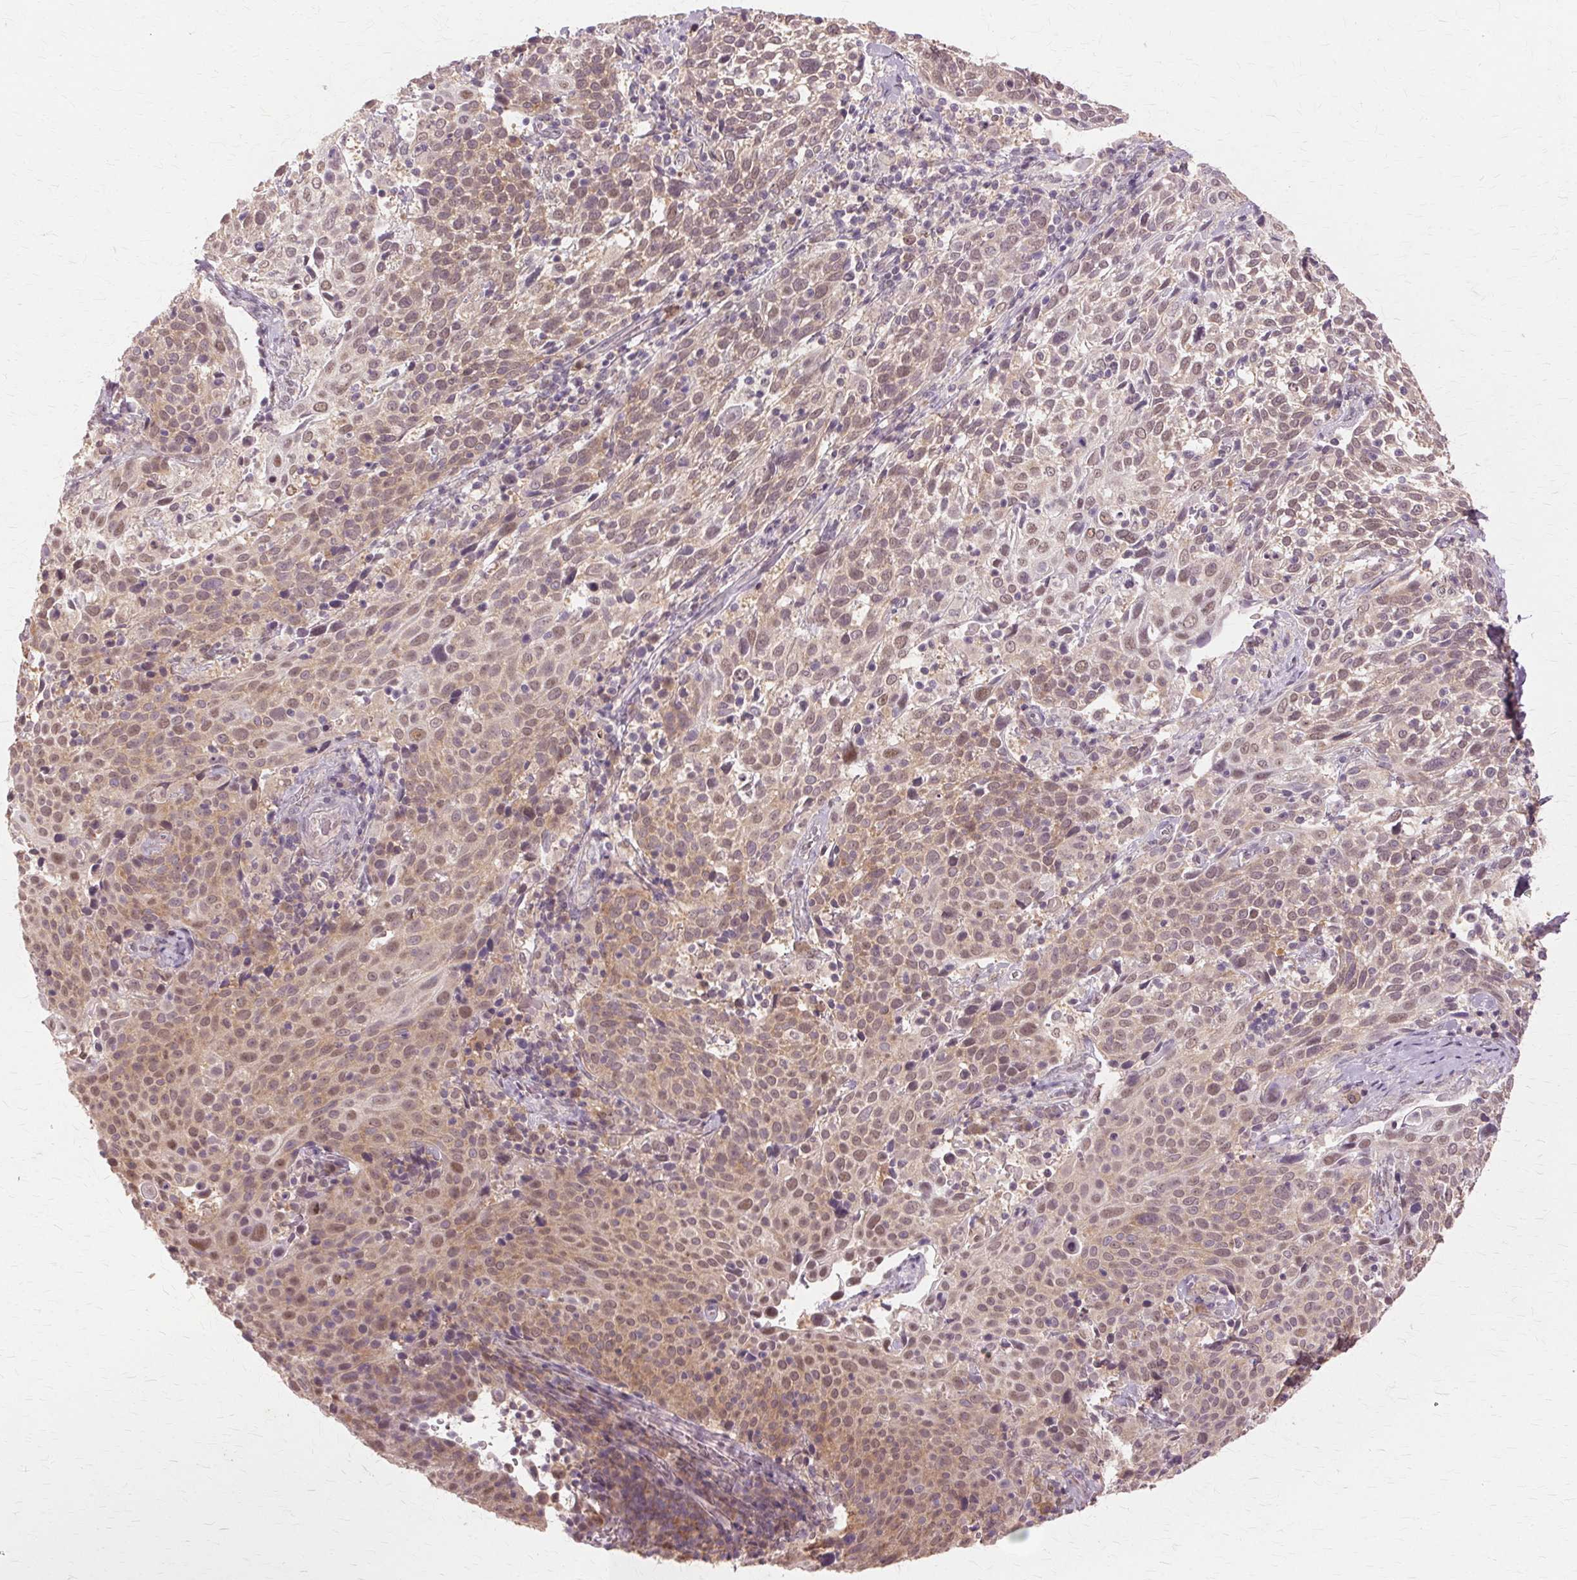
{"staining": {"intensity": "weak", "quantity": ">75%", "location": "cytoplasmic/membranous,nuclear"}, "tissue": "cervical cancer", "cell_type": "Tumor cells", "image_type": "cancer", "snomed": [{"axis": "morphology", "description": "Squamous cell carcinoma, NOS"}, {"axis": "topography", "description": "Cervix"}], "caption": "IHC of human cervical squamous cell carcinoma demonstrates low levels of weak cytoplasmic/membranous and nuclear staining in approximately >75% of tumor cells. Using DAB (3,3'-diaminobenzidine) (brown) and hematoxylin (blue) stains, captured at high magnification using brightfield microscopy.", "gene": "PRMT5", "patient": {"sex": "female", "age": 61}}